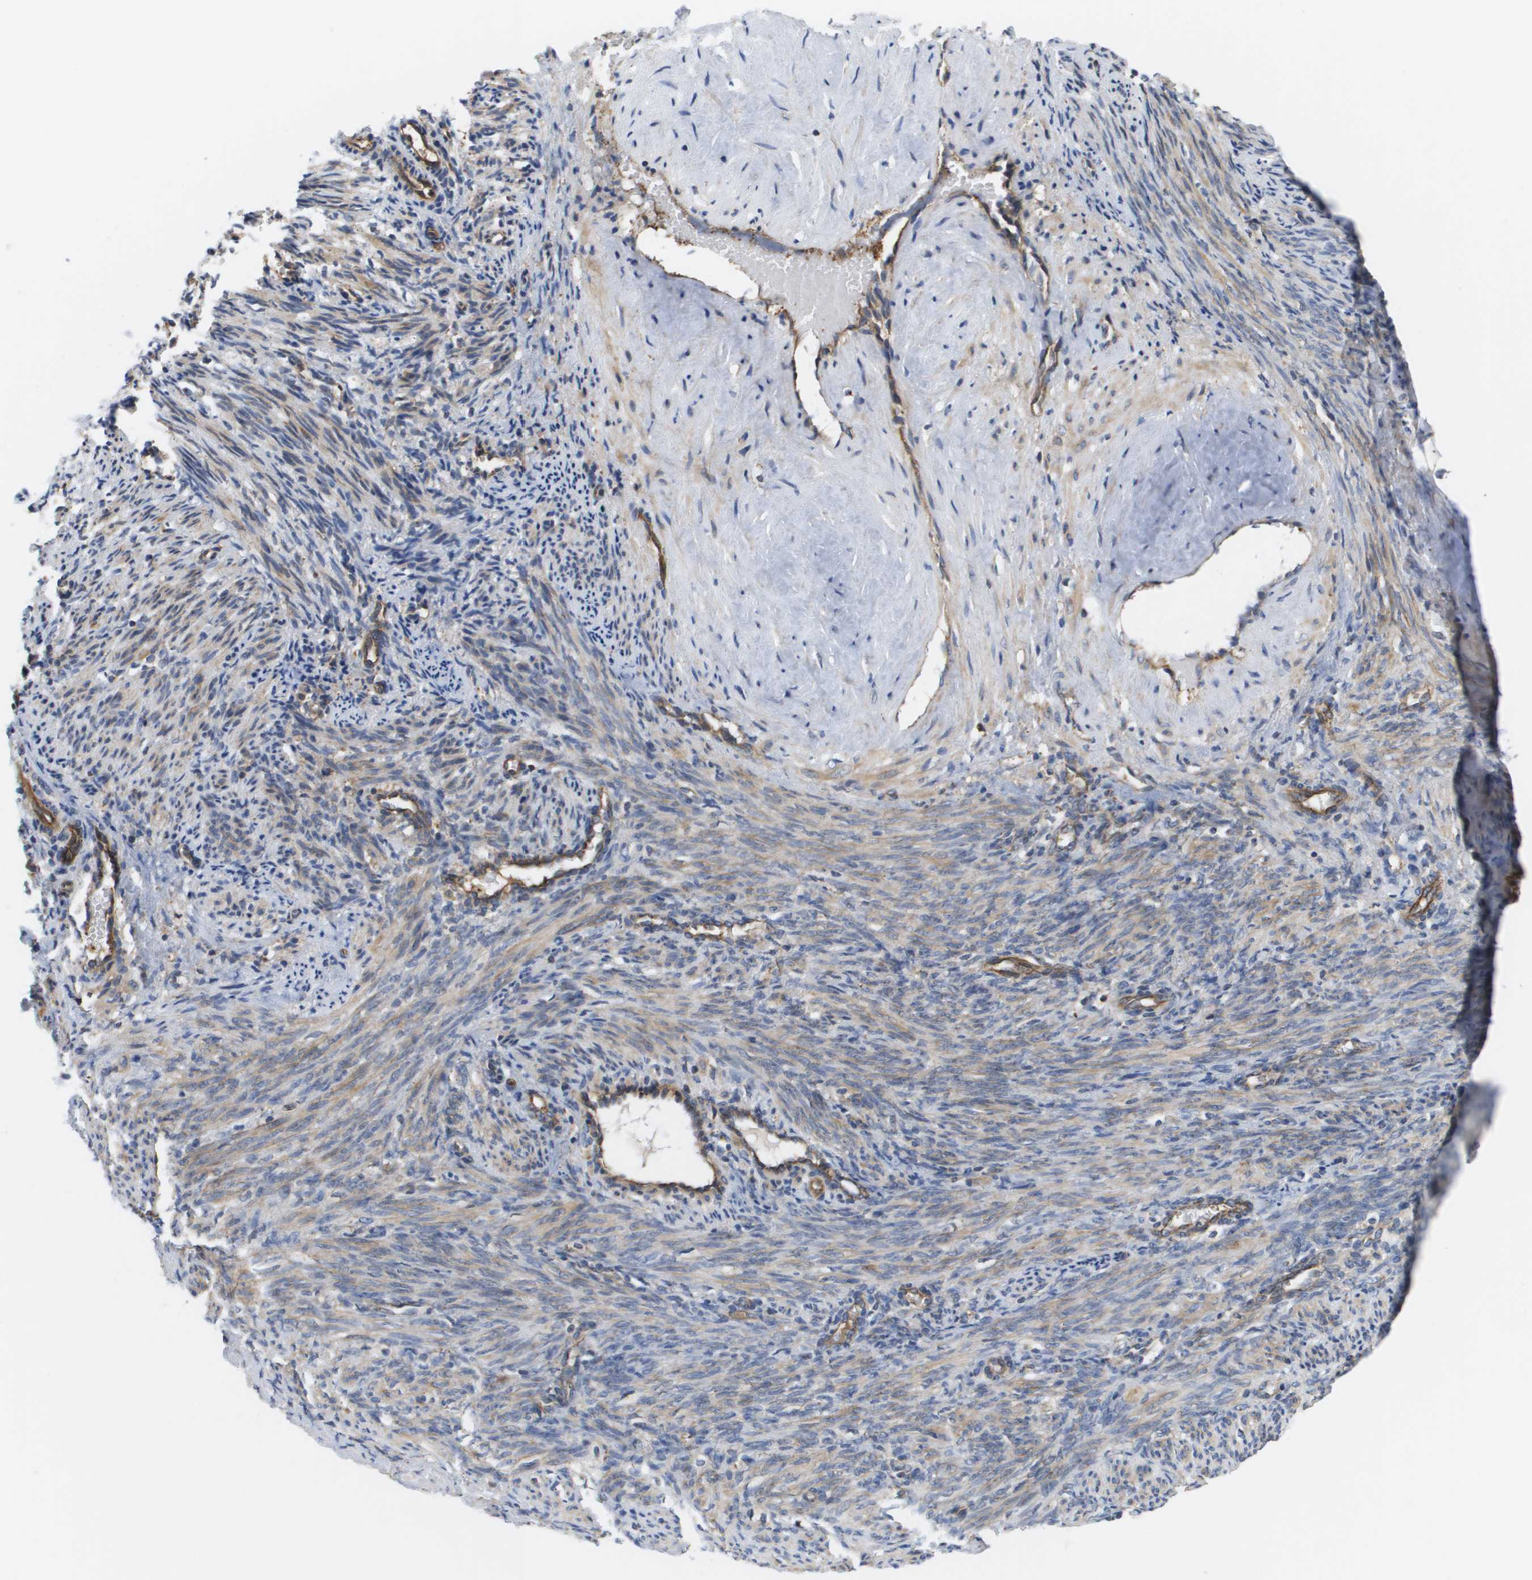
{"staining": {"intensity": "moderate", "quantity": "25%-75%", "location": "cytoplasmic/membranous"}, "tissue": "smooth muscle", "cell_type": "Smooth muscle cells", "image_type": "normal", "snomed": [{"axis": "morphology", "description": "Normal tissue, NOS"}, {"axis": "topography", "description": "Endometrium"}], "caption": "The immunohistochemical stain shows moderate cytoplasmic/membranous staining in smooth muscle cells of normal smooth muscle.", "gene": "BST2", "patient": {"sex": "female", "age": 33}}